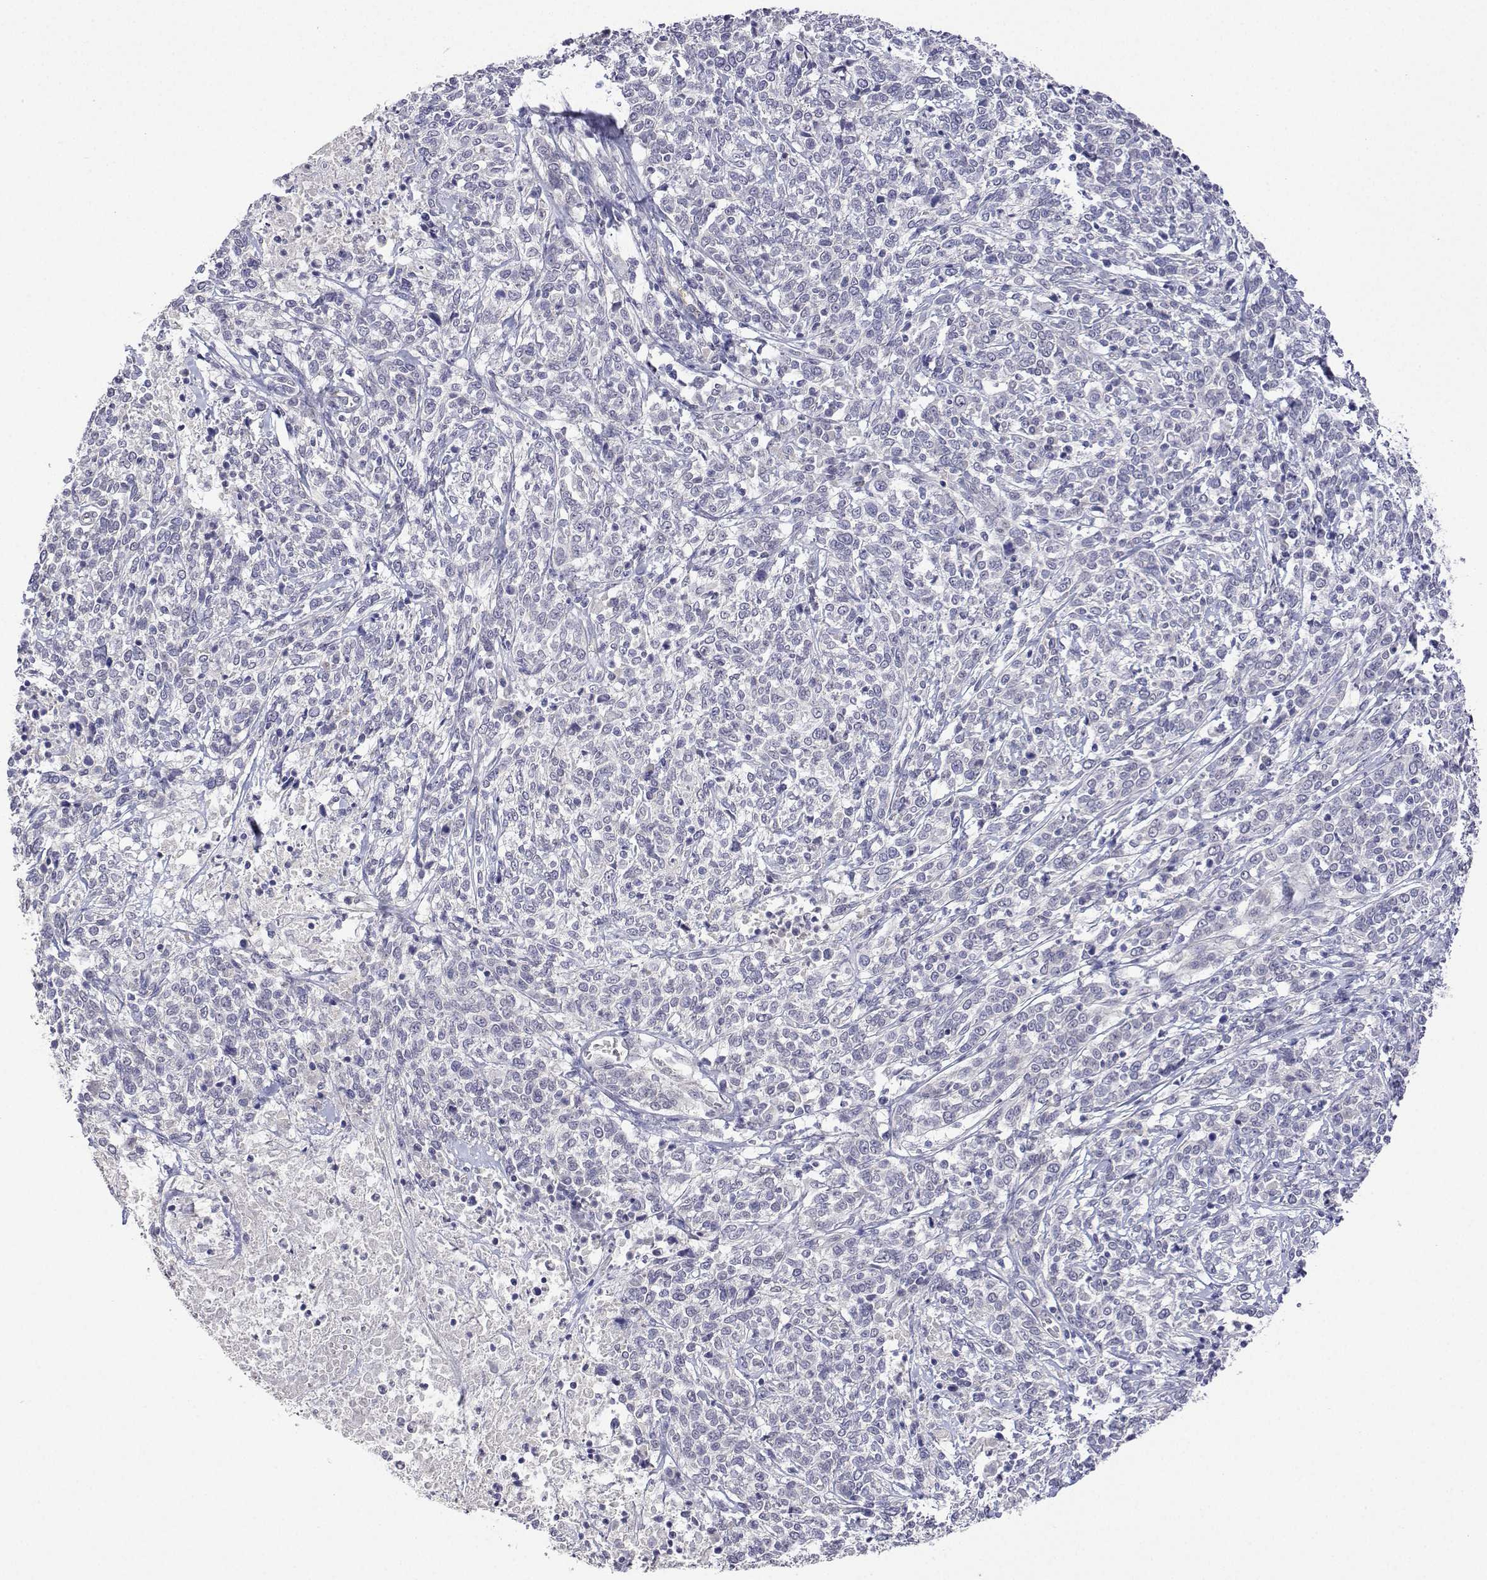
{"staining": {"intensity": "negative", "quantity": "none", "location": "none"}, "tissue": "cervical cancer", "cell_type": "Tumor cells", "image_type": "cancer", "snomed": [{"axis": "morphology", "description": "Squamous cell carcinoma, NOS"}, {"axis": "topography", "description": "Cervix"}], "caption": "DAB immunohistochemical staining of human cervical squamous cell carcinoma reveals no significant positivity in tumor cells.", "gene": "PLCB1", "patient": {"sex": "female", "age": 46}}